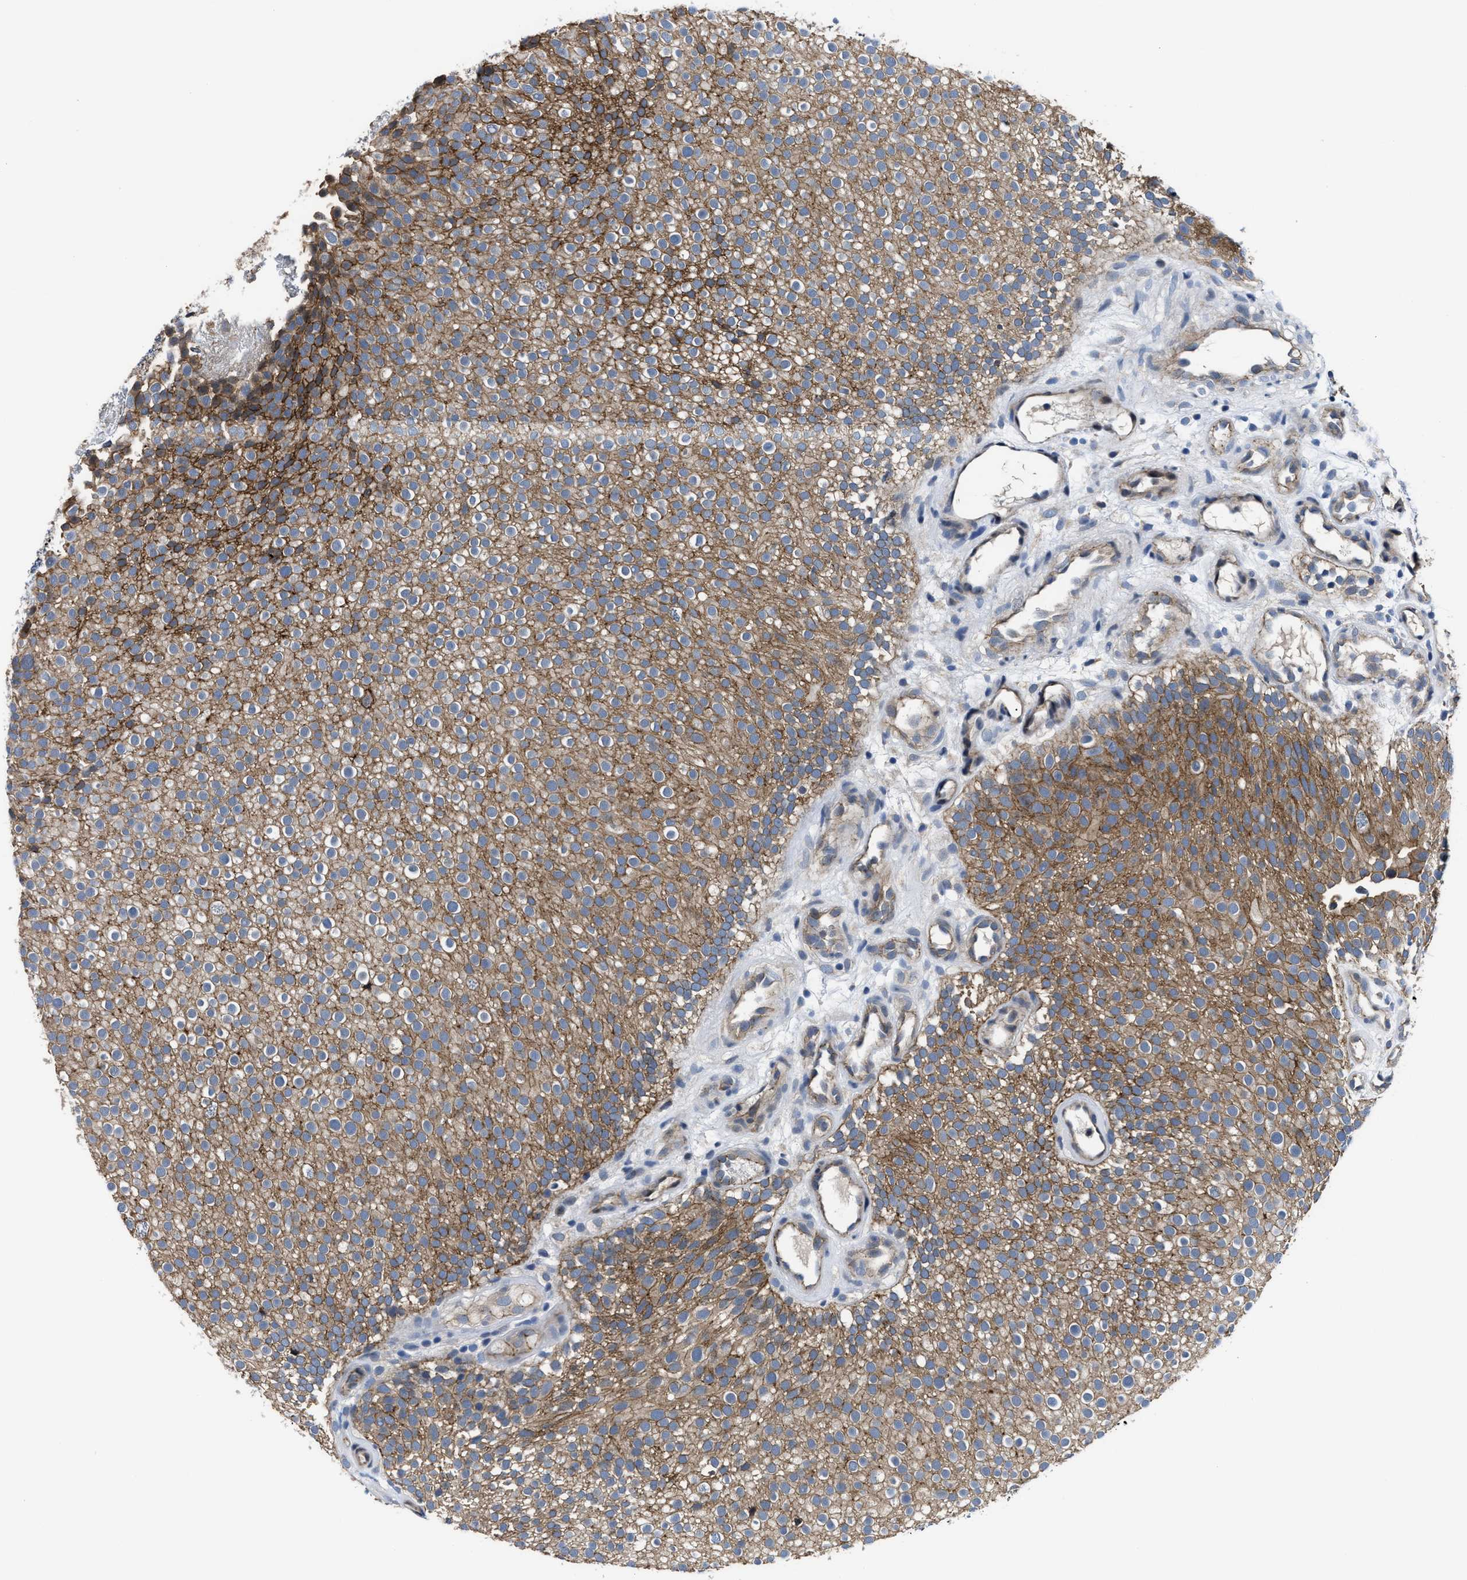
{"staining": {"intensity": "moderate", "quantity": ">75%", "location": "cytoplasmic/membranous"}, "tissue": "urothelial cancer", "cell_type": "Tumor cells", "image_type": "cancer", "snomed": [{"axis": "morphology", "description": "Urothelial carcinoma, Low grade"}, {"axis": "topography", "description": "Urinary bladder"}], "caption": "The histopathology image reveals immunohistochemical staining of urothelial carcinoma (low-grade). There is moderate cytoplasmic/membranous positivity is appreciated in approximately >75% of tumor cells.", "gene": "GHITM", "patient": {"sex": "male", "age": 78}}